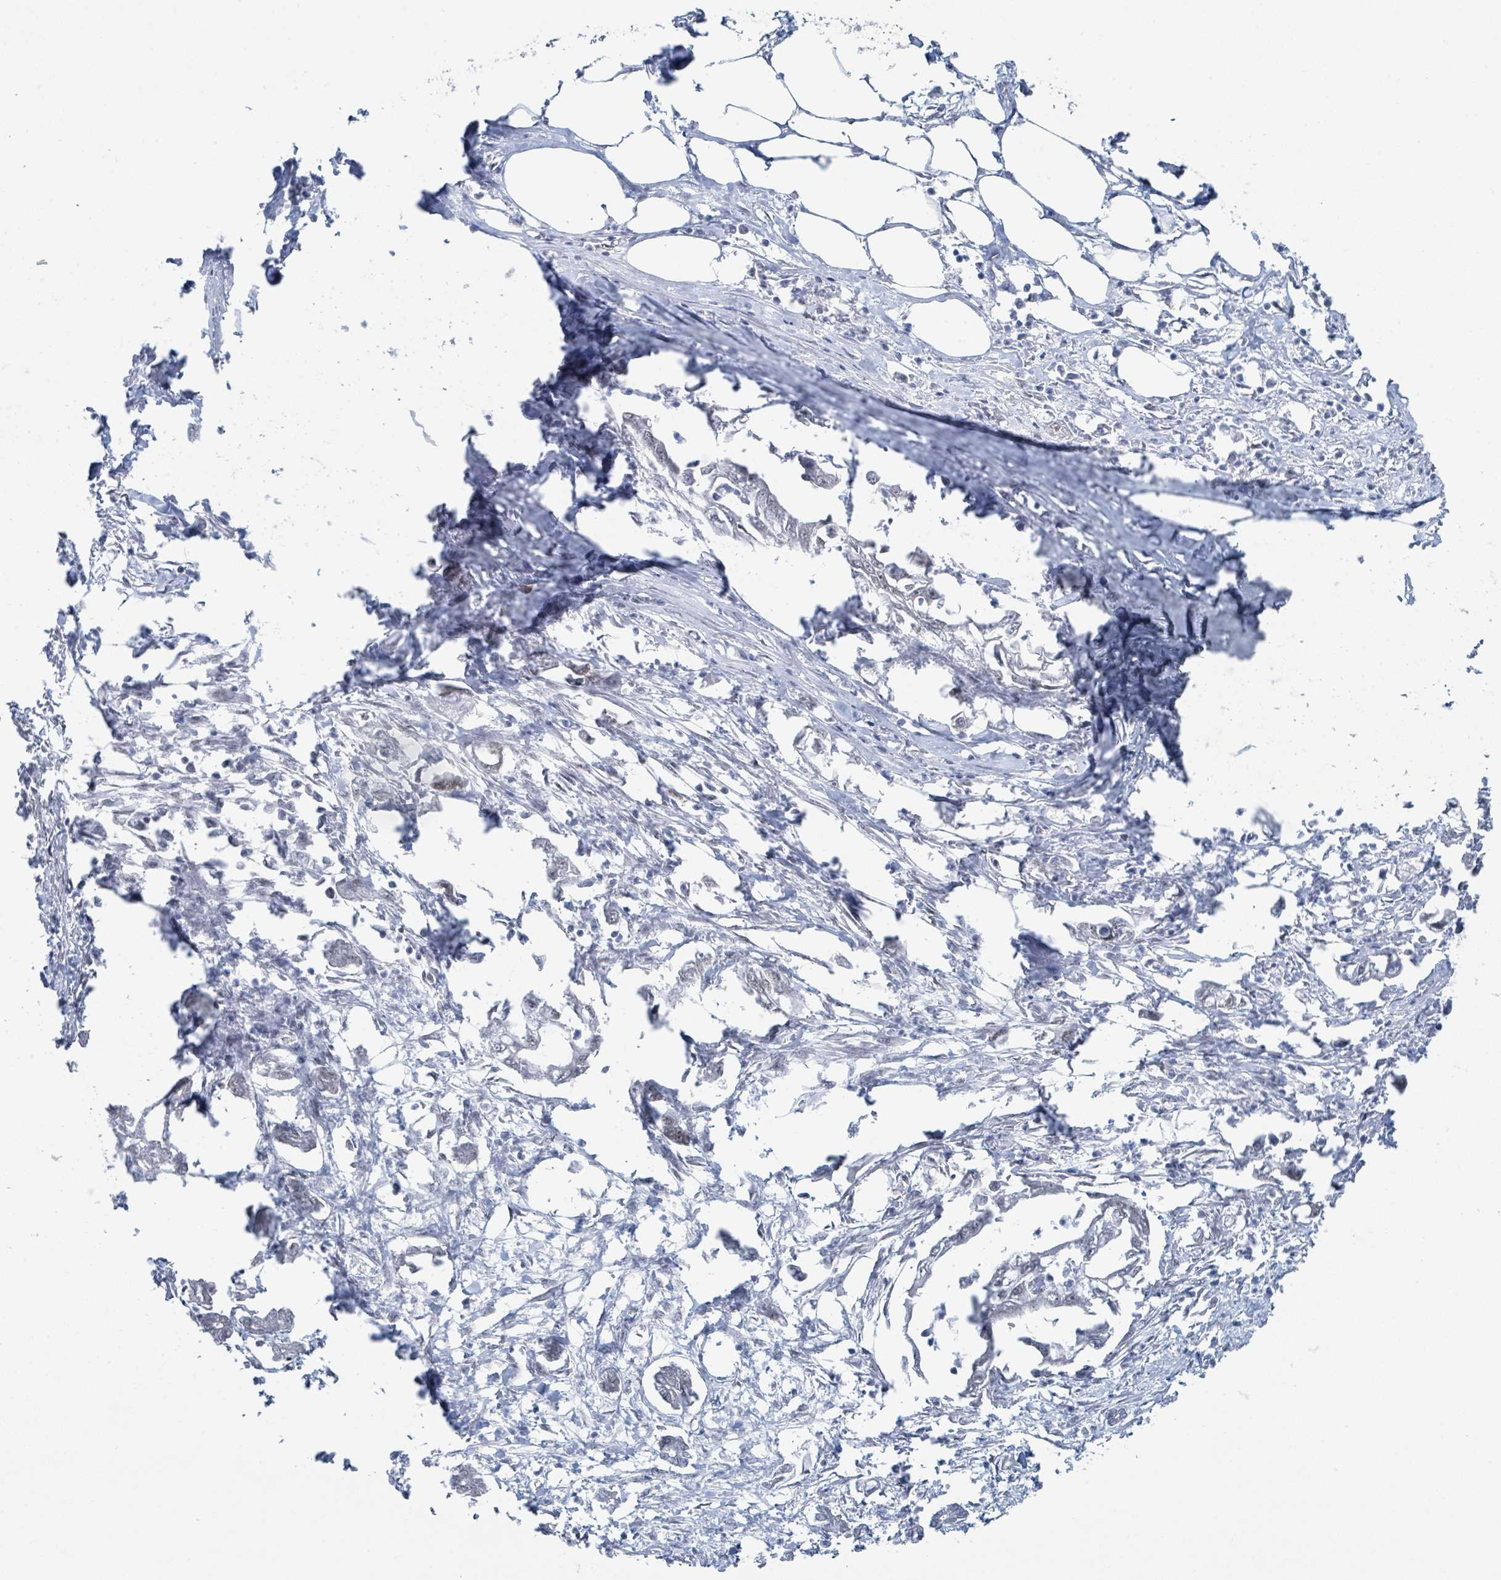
{"staining": {"intensity": "negative", "quantity": "none", "location": "none"}, "tissue": "pancreatic cancer", "cell_type": "Tumor cells", "image_type": "cancer", "snomed": [{"axis": "morphology", "description": "Adenocarcinoma, NOS"}, {"axis": "topography", "description": "Pancreas"}], "caption": "The photomicrograph exhibits no staining of tumor cells in adenocarcinoma (pancreatic).", "gene": "EHMT2", "patient": {"sex": "male", "age": 61}}